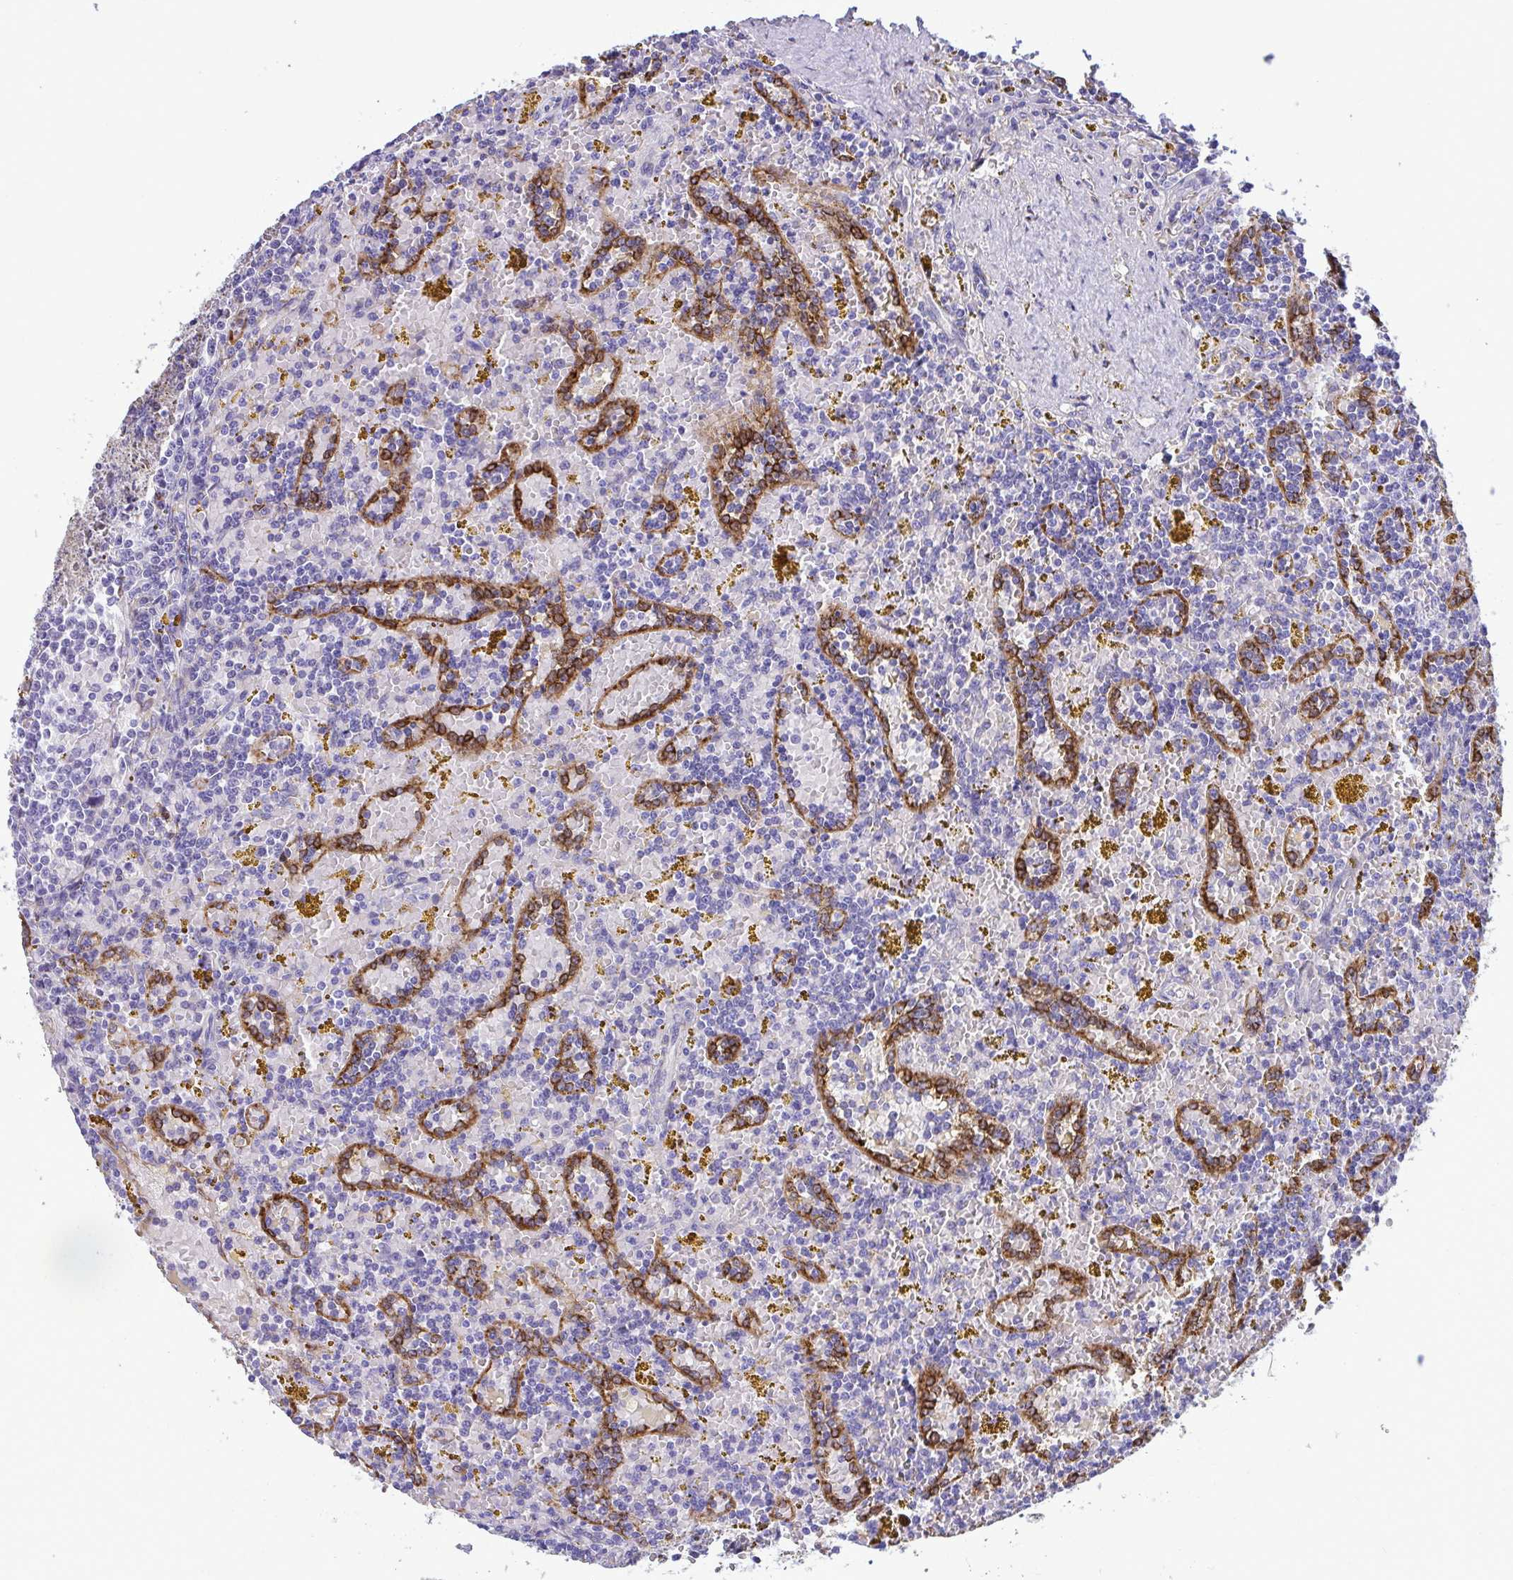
{"staining": {"intensity": "negative", "quantity": "none", "location": "none"}, "tissue": "lymphoma", "cell_type": "Tumor cells", "image_type": "cancer", "snomed": [{"axis": "morphology", "description": "Malignant lymphoma, non-Hodgkin's type, Low grade"}, {"axis": "topography", "description": "Spleen"}, {"axis": "topography", "description": "Lymph node"}], "caption": "IHC image of lymphoma stained for a protein (brown), which displays no expression in tumor cells. (Immunohistochemistry, brightfield microscopy, high magnification).", "gene": "ASPH", "patient": {"sex": "female", "age": 66}}